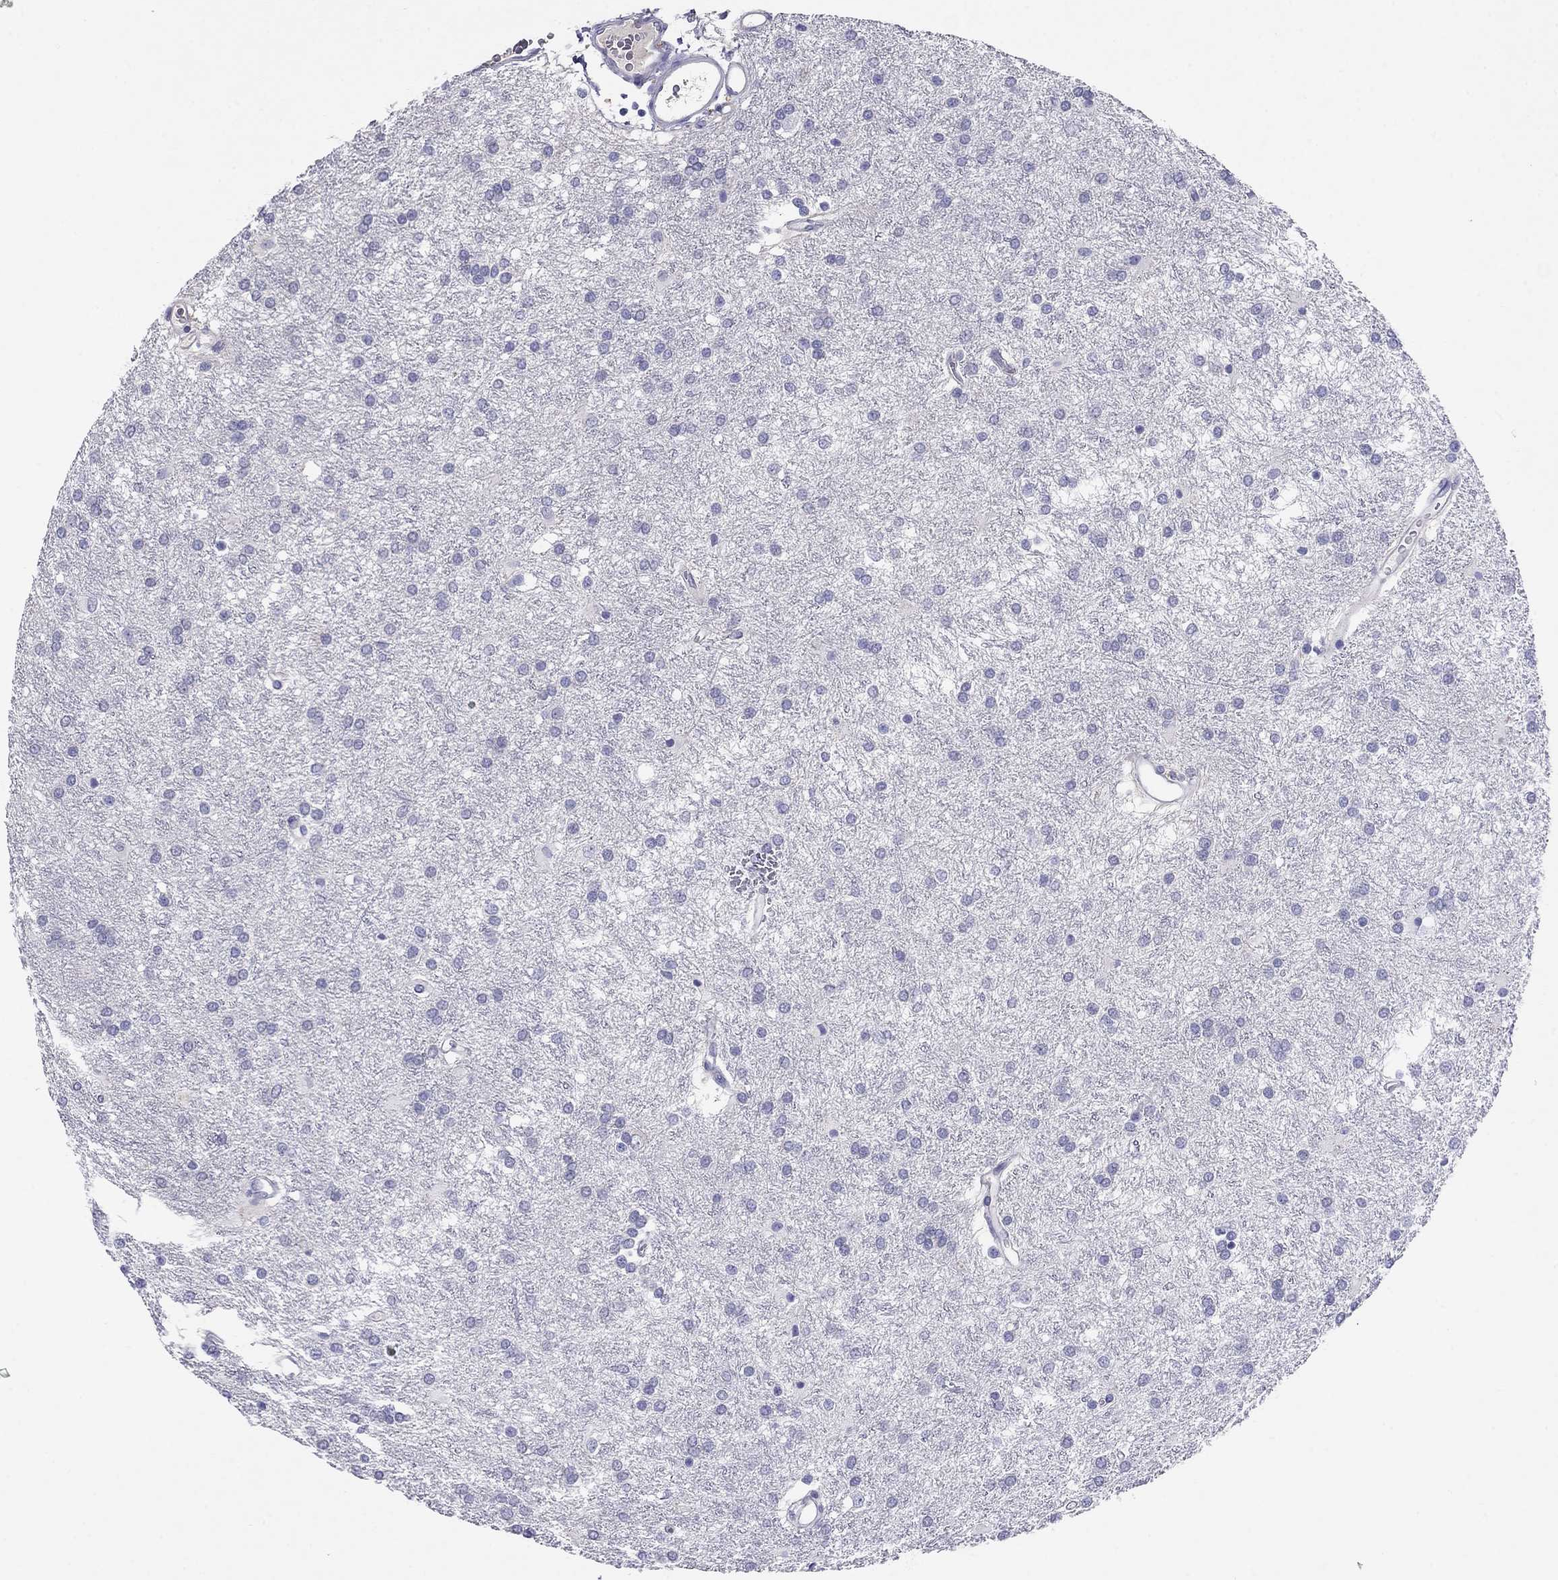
{"staining": {"intensity": "negative", "quantity": "none", "location": "none"}, "tissue": "glioma", "cell_type": "Tumor cells", "image_type": "cancer", "snomed": [{"axis": "morphology", "description": "Glioma, malignant, Low grade"}, {"axis": "topography", "description": "Brain"}], "caption": "Human malignant low-grade glioma stained for a protein using immunohistochemistry displays no expression in tumor cells.", "gene": "CAPNS2", "patient": {"sex": "female", "age": 32}}